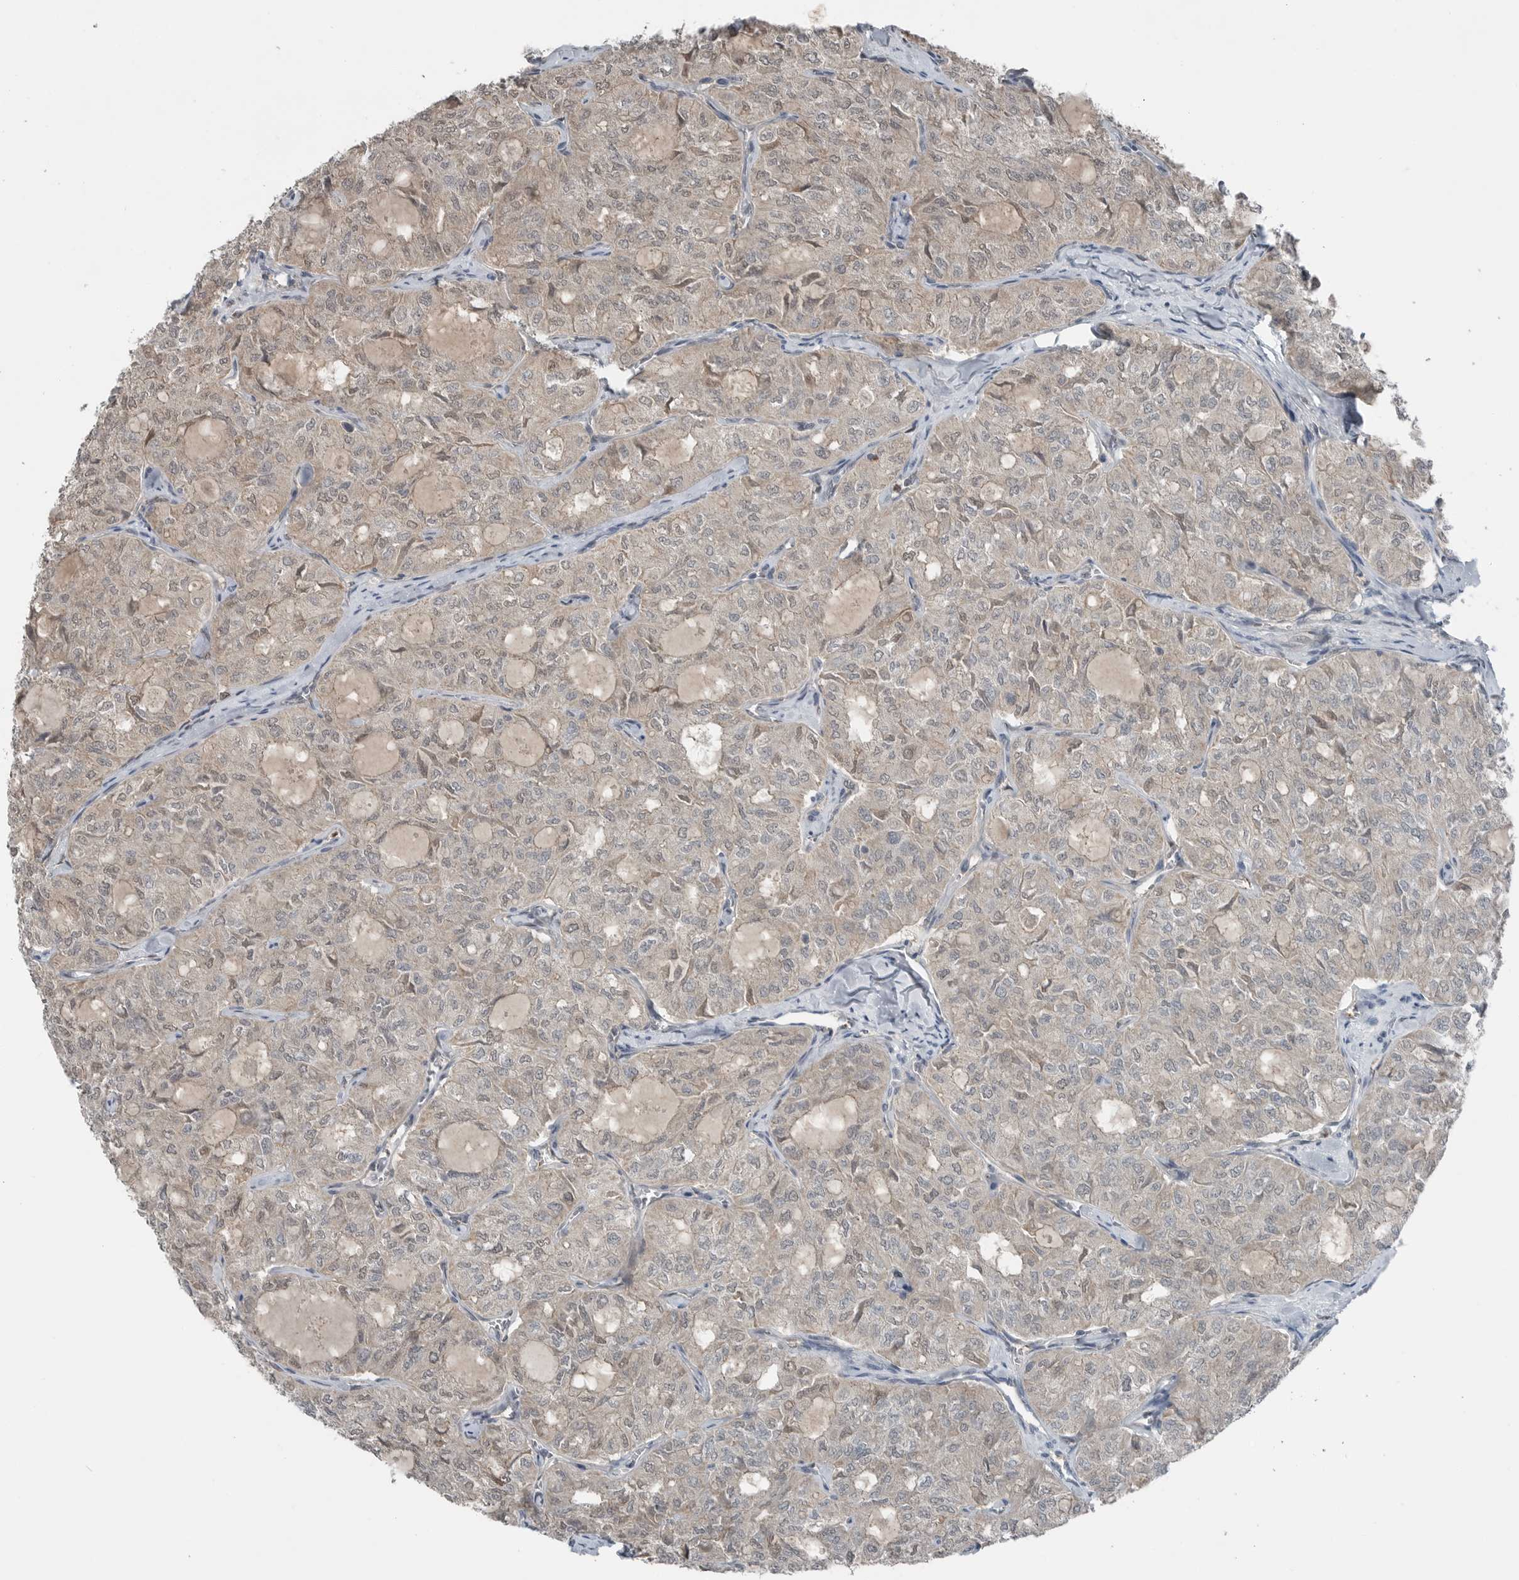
{"staining": {"intensity": "weak", "quantity": "<25%", "location": "cytoplasmic/membranous"}, "tissue": "thyroid cancer", "cell_type": "Tumor cells", "image_type": "cancer", "snomed": [{"axis": "morphology", "description": "Follicular adenoma carcinoma, NOS"}, {"axis": "topography", "description": "Thyroid gland"}], "caption": "The immunohistochemistry (IHC) histopathology image has no significant positivity in tumor cells of thyroid follicular adenoma carcinoma tissue.", "gene": "MFAP3L", "patient": {"sex": "male", "age": 75}}